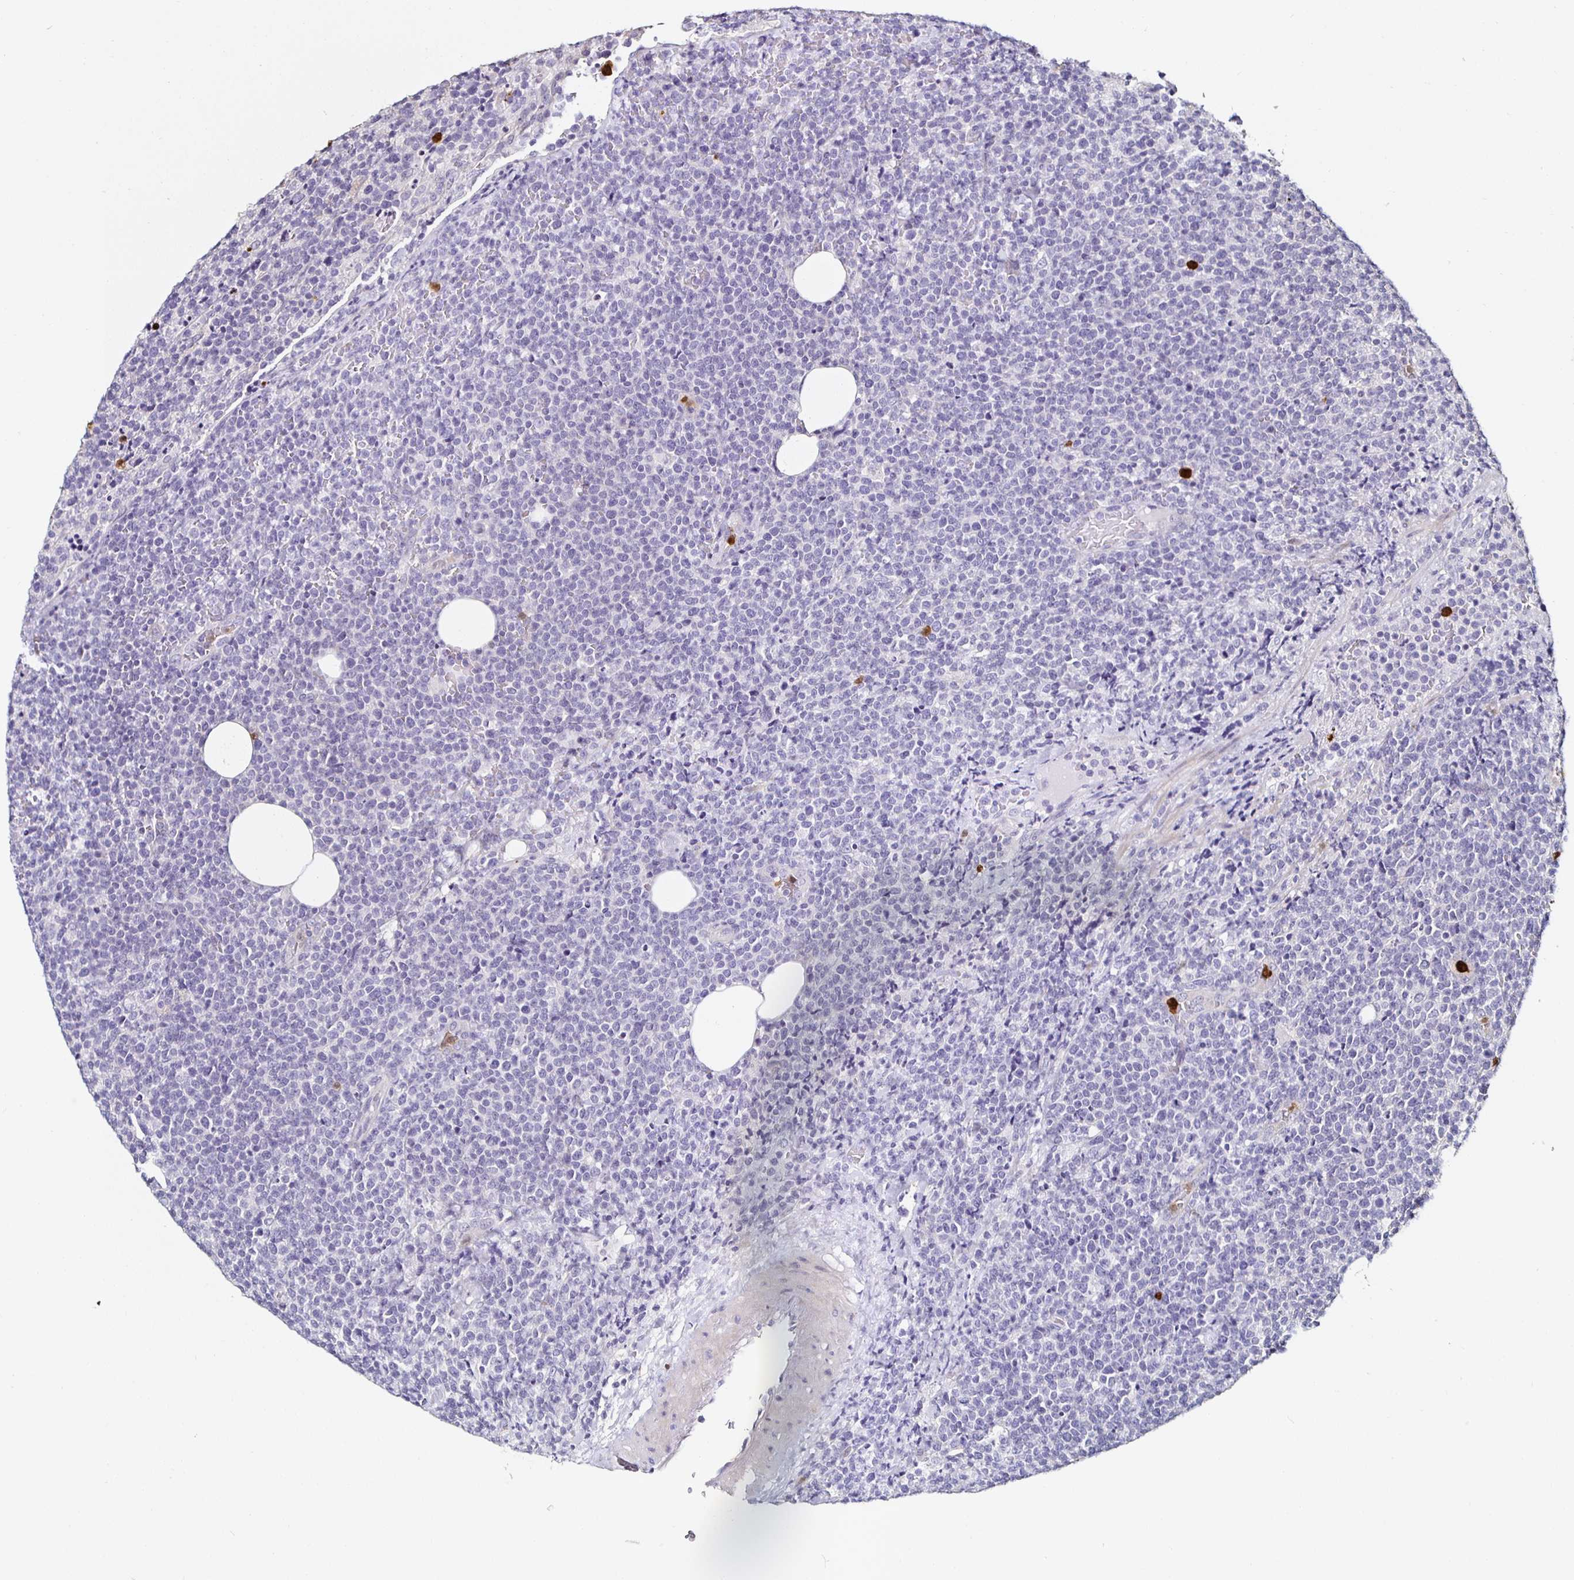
{"staining": {"intensity": "negative", "quantity": "none", "location": "none"}, "tissue": "lymphoma", "cell_type": "Tumor cells", "image_type": "cancer", "snomed": [{"axis": "morphology", "description": "Malignant lymphoma, non-Hodgkin's type, High grade"}, {"axis": "topography", "description": "Lymph node"}], "caption": "The photomicrograph reveals no significant staining in tumor cells of high-grade malignant lymphoma, non-Hodgkin's type.", "gene": "TLR4", "patient": {"sex": "male", "age": 61}}